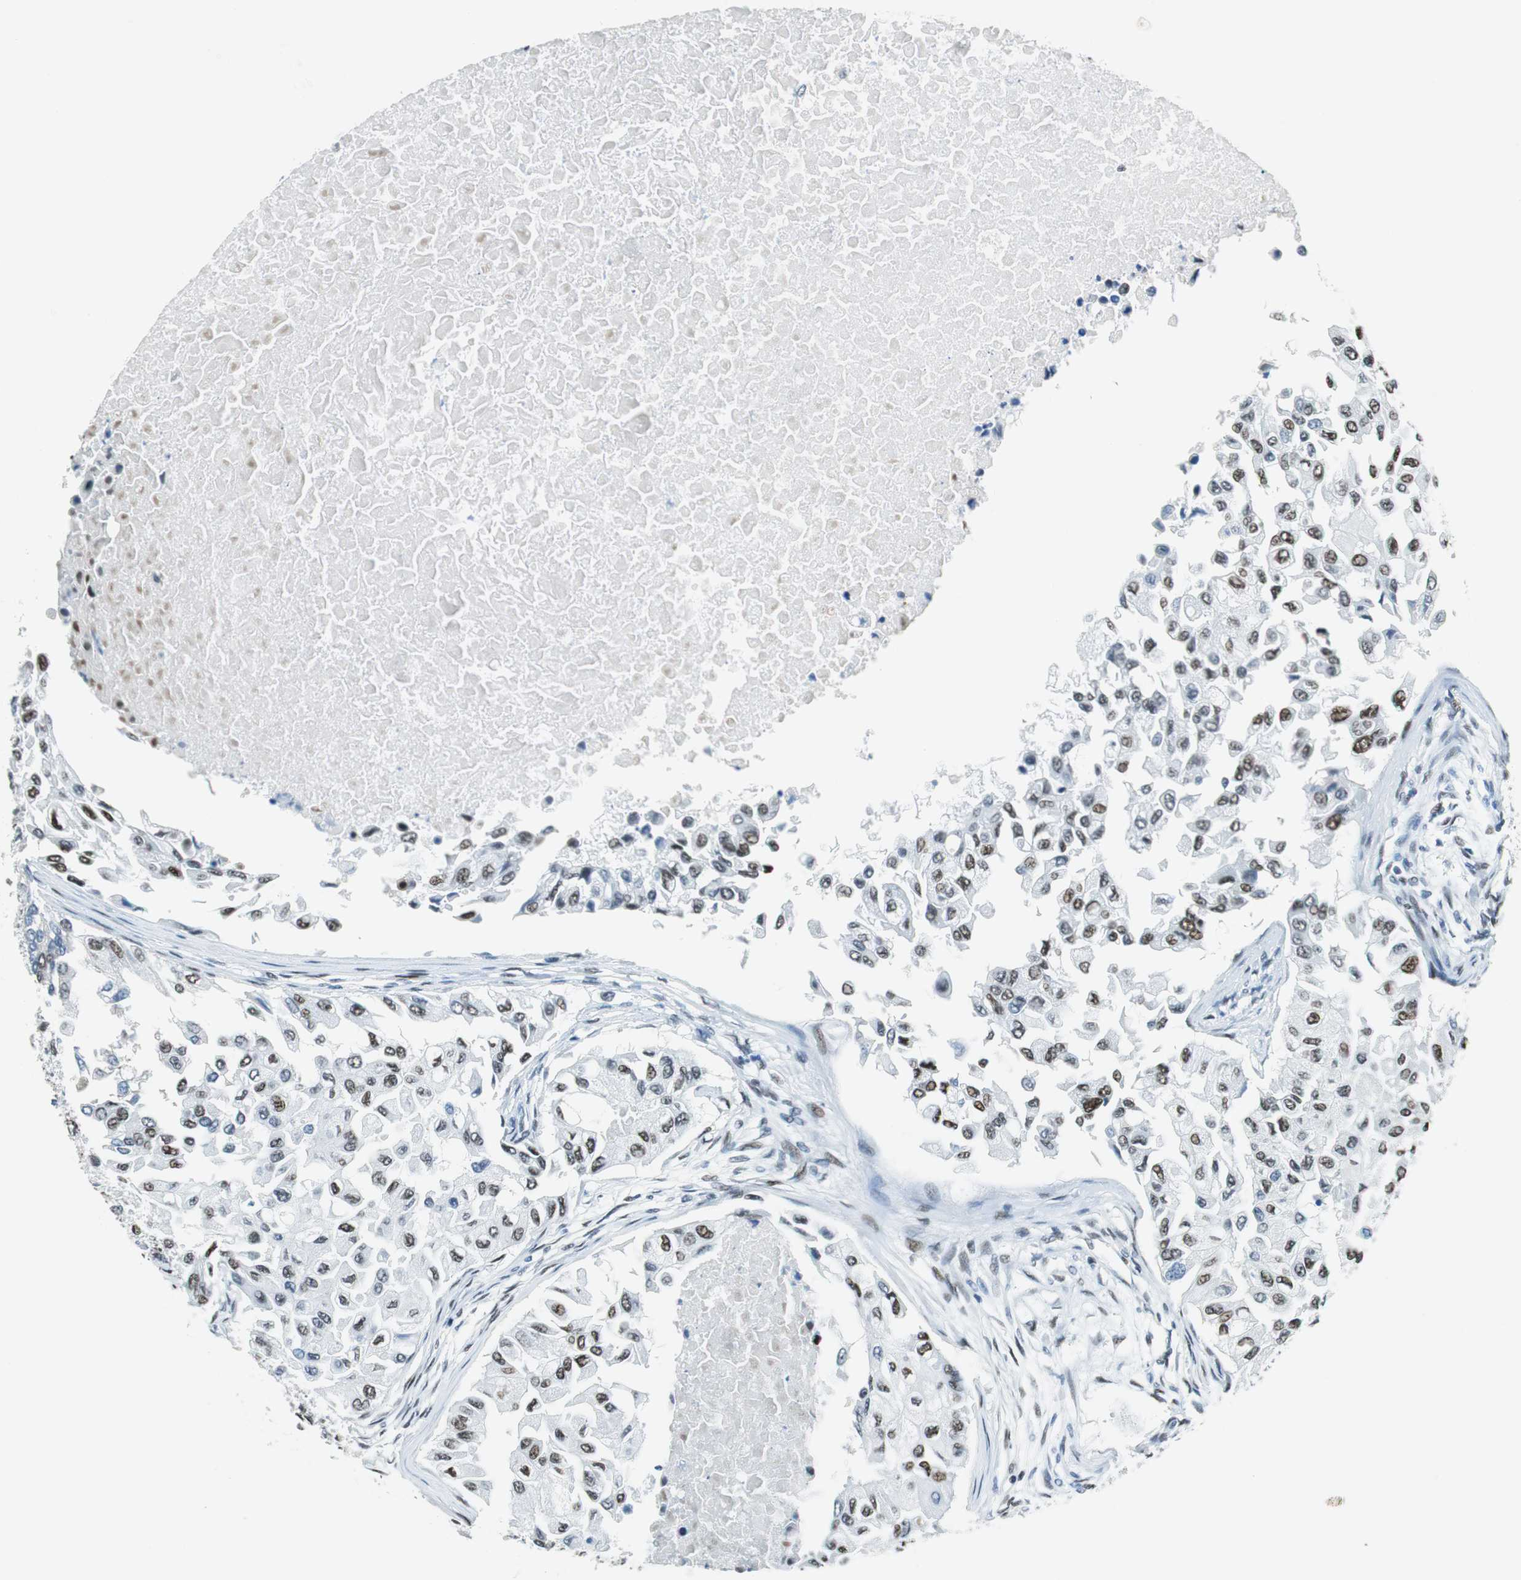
{"staining": {"intensity": "moderate", "quantity": "25%-75%", "location": "nuclear"}, "tissue": "breast cancer", "cell_type": "Tumor cells", "image_type": "cancer", "snomed": [{"axis": "morphology", "description": "Normal tissue, NOS"}, {"axis": "morphology", "description": "Duct carcinoma"}, {"axis": "topography", "description": "Breast"}], "caption": "Protein expression analysis of breast cancer displays moderate nuclear expression in about 25%-75% of tumor cells. The staining is performed using DAB brown chromogen to label protein expression. The nuclei are counter-stained blue using hematoxylin.", "gene": "HDAC3", "patient": {"sex": "female", "age": 49}}